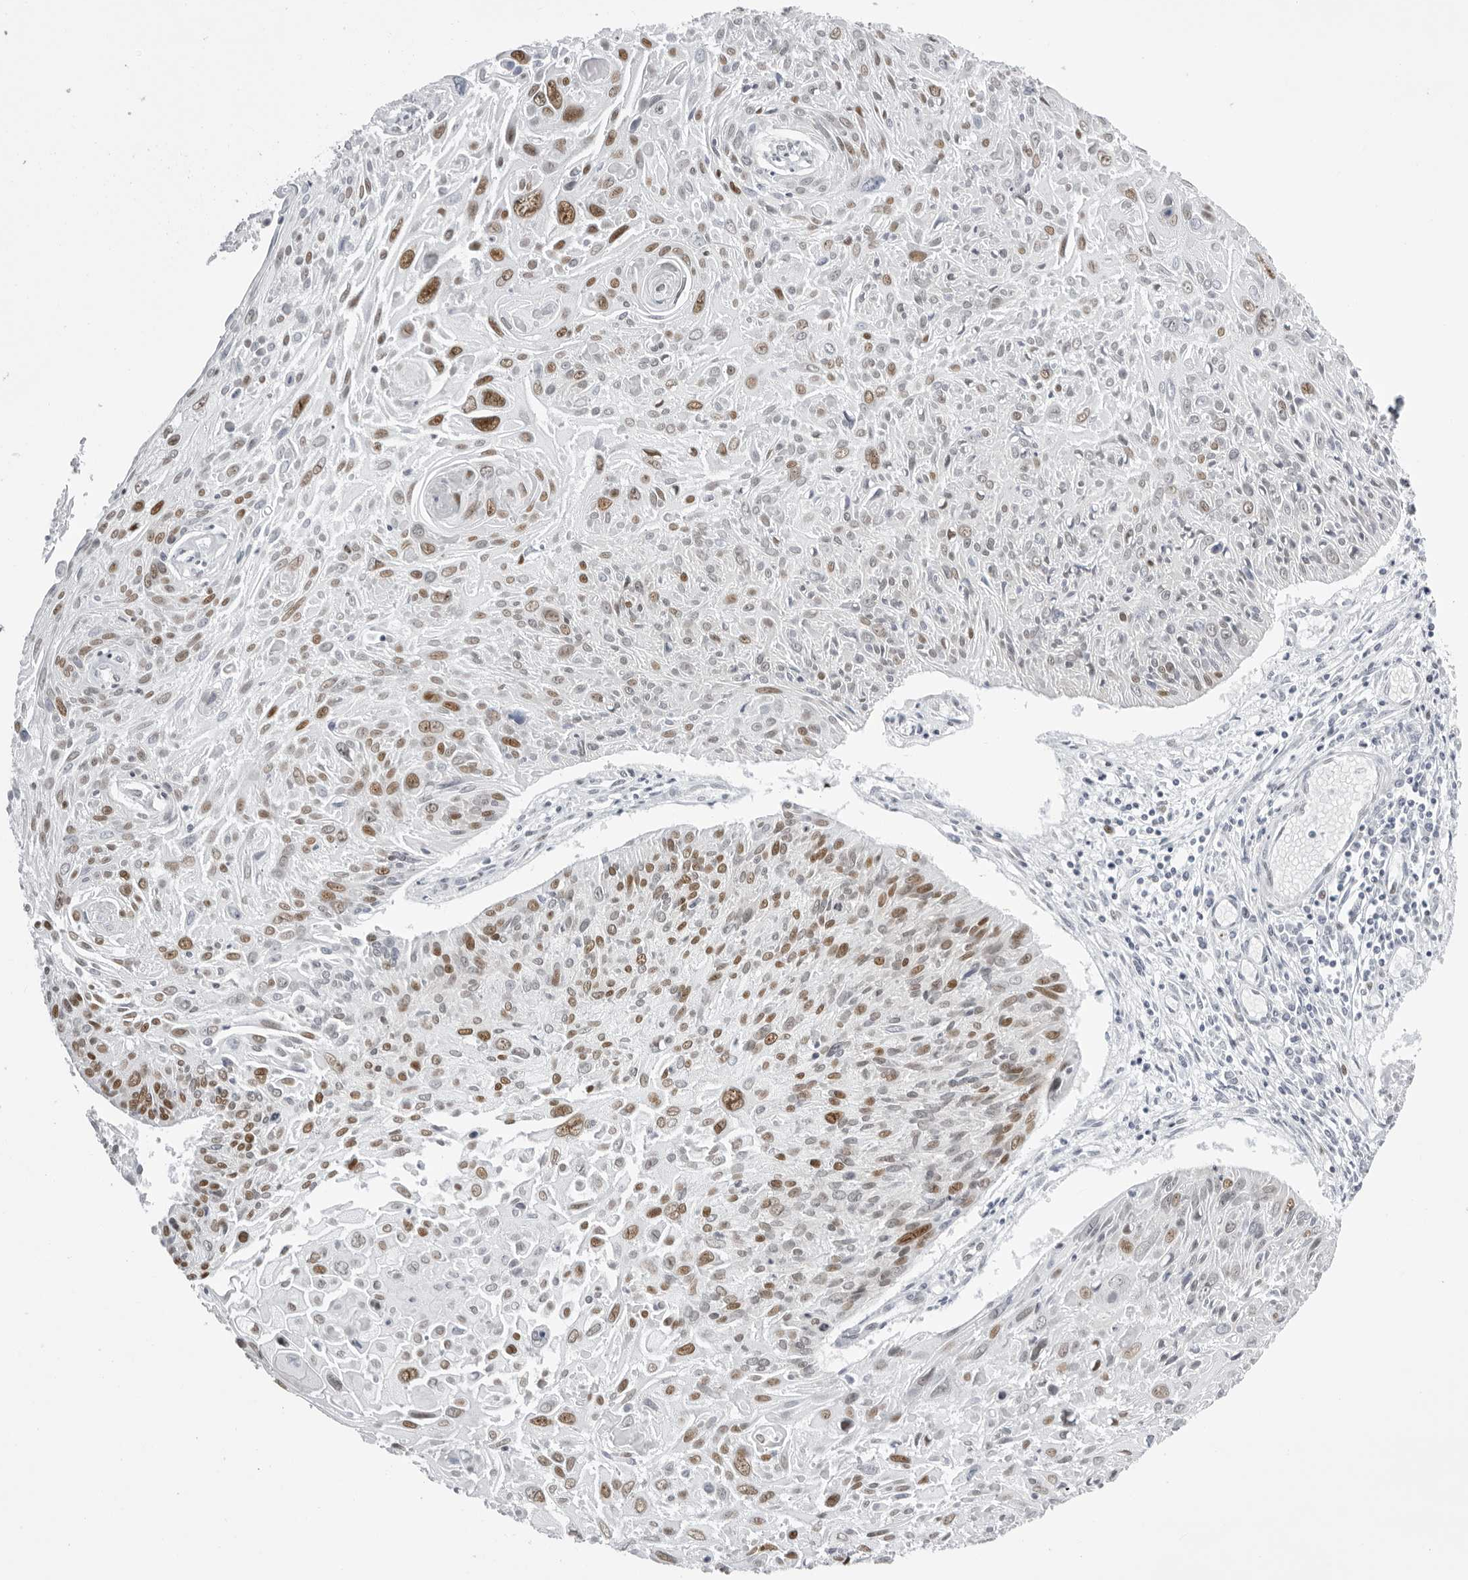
{"staining": {"intensity": "moderate", "quantity": ">75%", "location": "nuclear"}, "tissue": "cervical cancer", "cell_type": "Tumor cells", "image_type": "cancer", "snomed": [{"axis": "morphology", "description": "Squamous cell carcinoma, NOS"}, {"axis": "topography", "description": "Cervix"}], "caption": "Human cervical cancer stained with a protein marker displays moderate staining in tumor cells.", "gene": "IRF2BP2", "patient": {"sex": "female", "age": 51}}